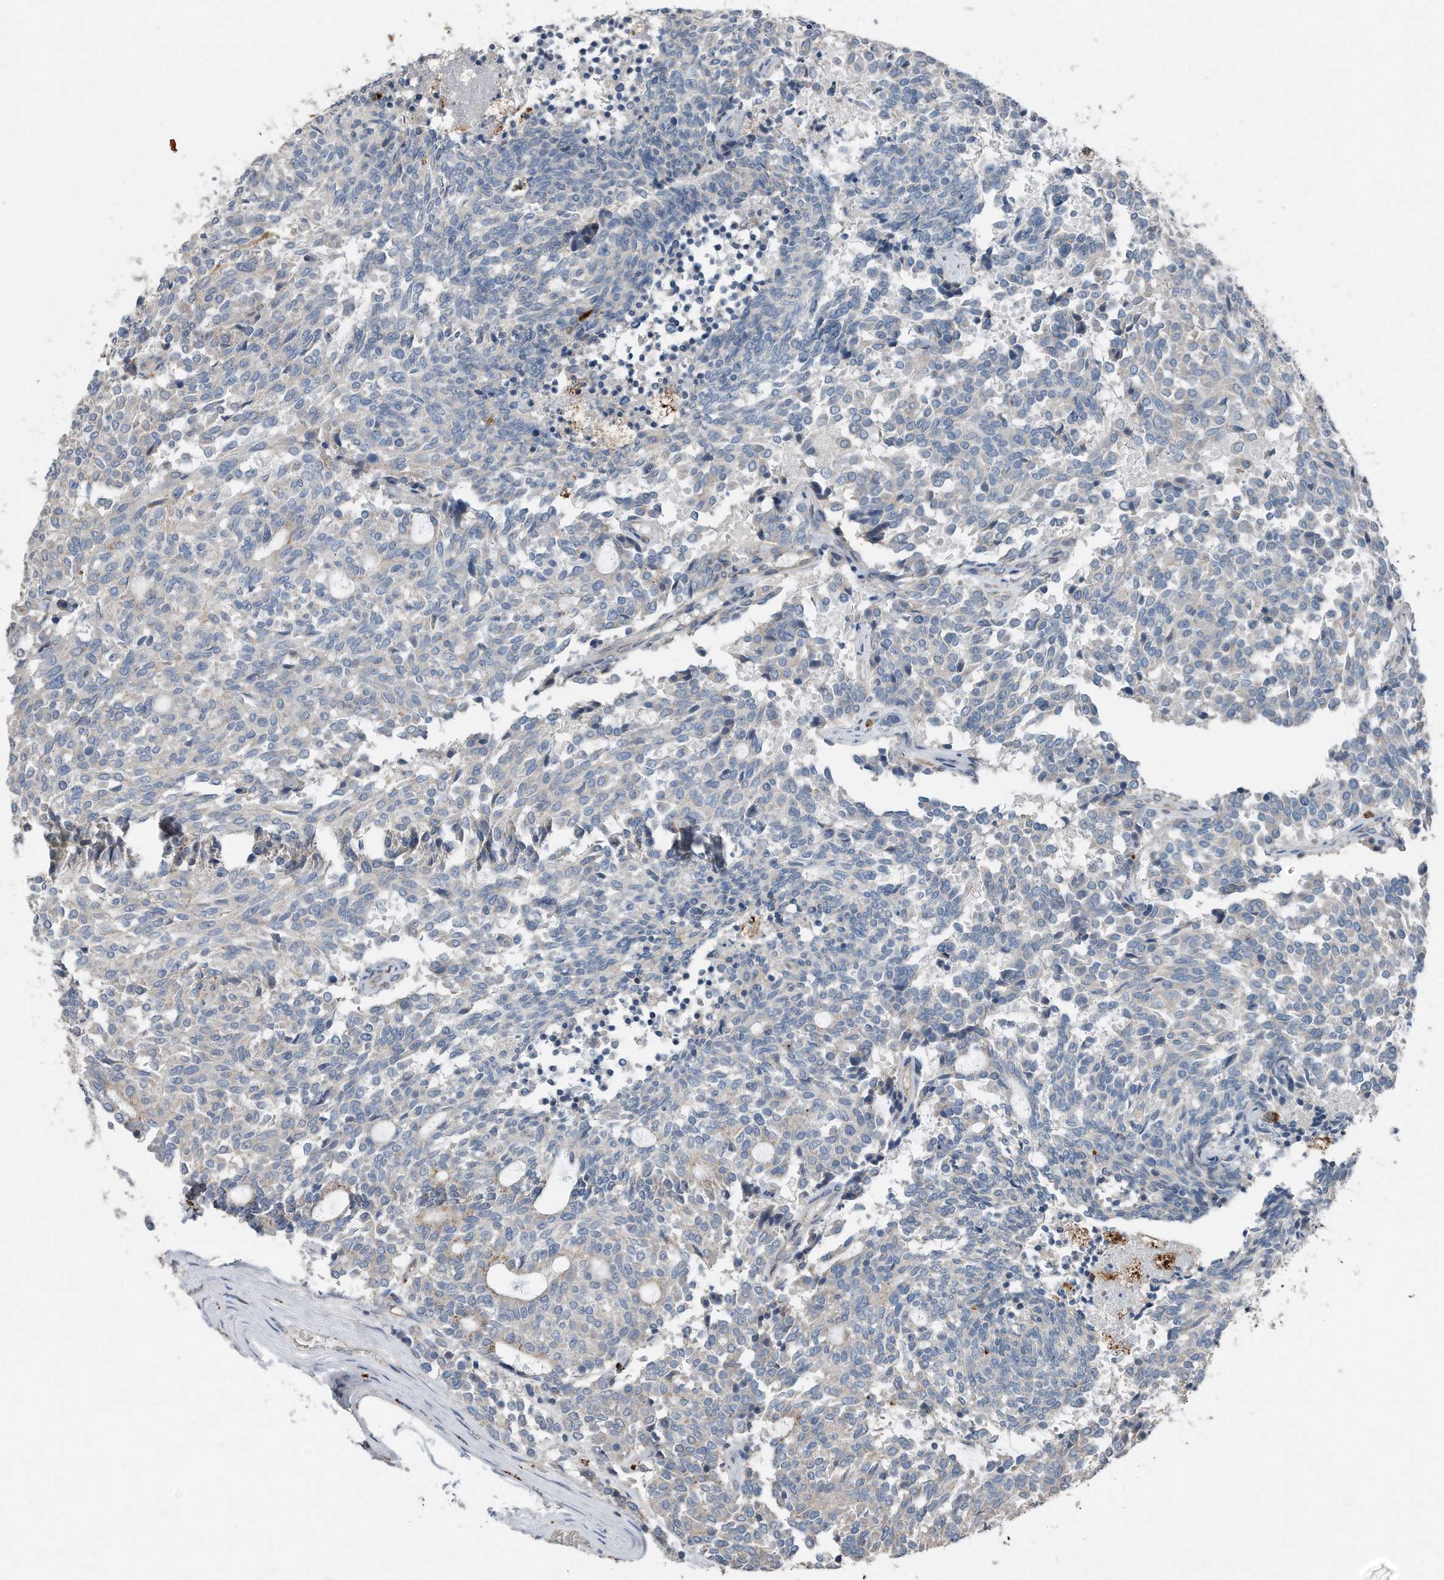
{"staining": {"intensity": "negative", "quantity": "none", "location": "none"}, "tissue": "carcinoid", "cell_type": "Tumor cells", "image_type": "cancer", "snomed": [{"axis": "morphology", "description": "Carcinoid, malignant, NOS"}, {"axis": "topography", "description": "Pancreas"}], "caption": "Protein analysis of malignant carcinoid reveals no significant positivity in tumor cells.", "gene": "ZNF772", "patient": {"sex": "female", "age": 54}}